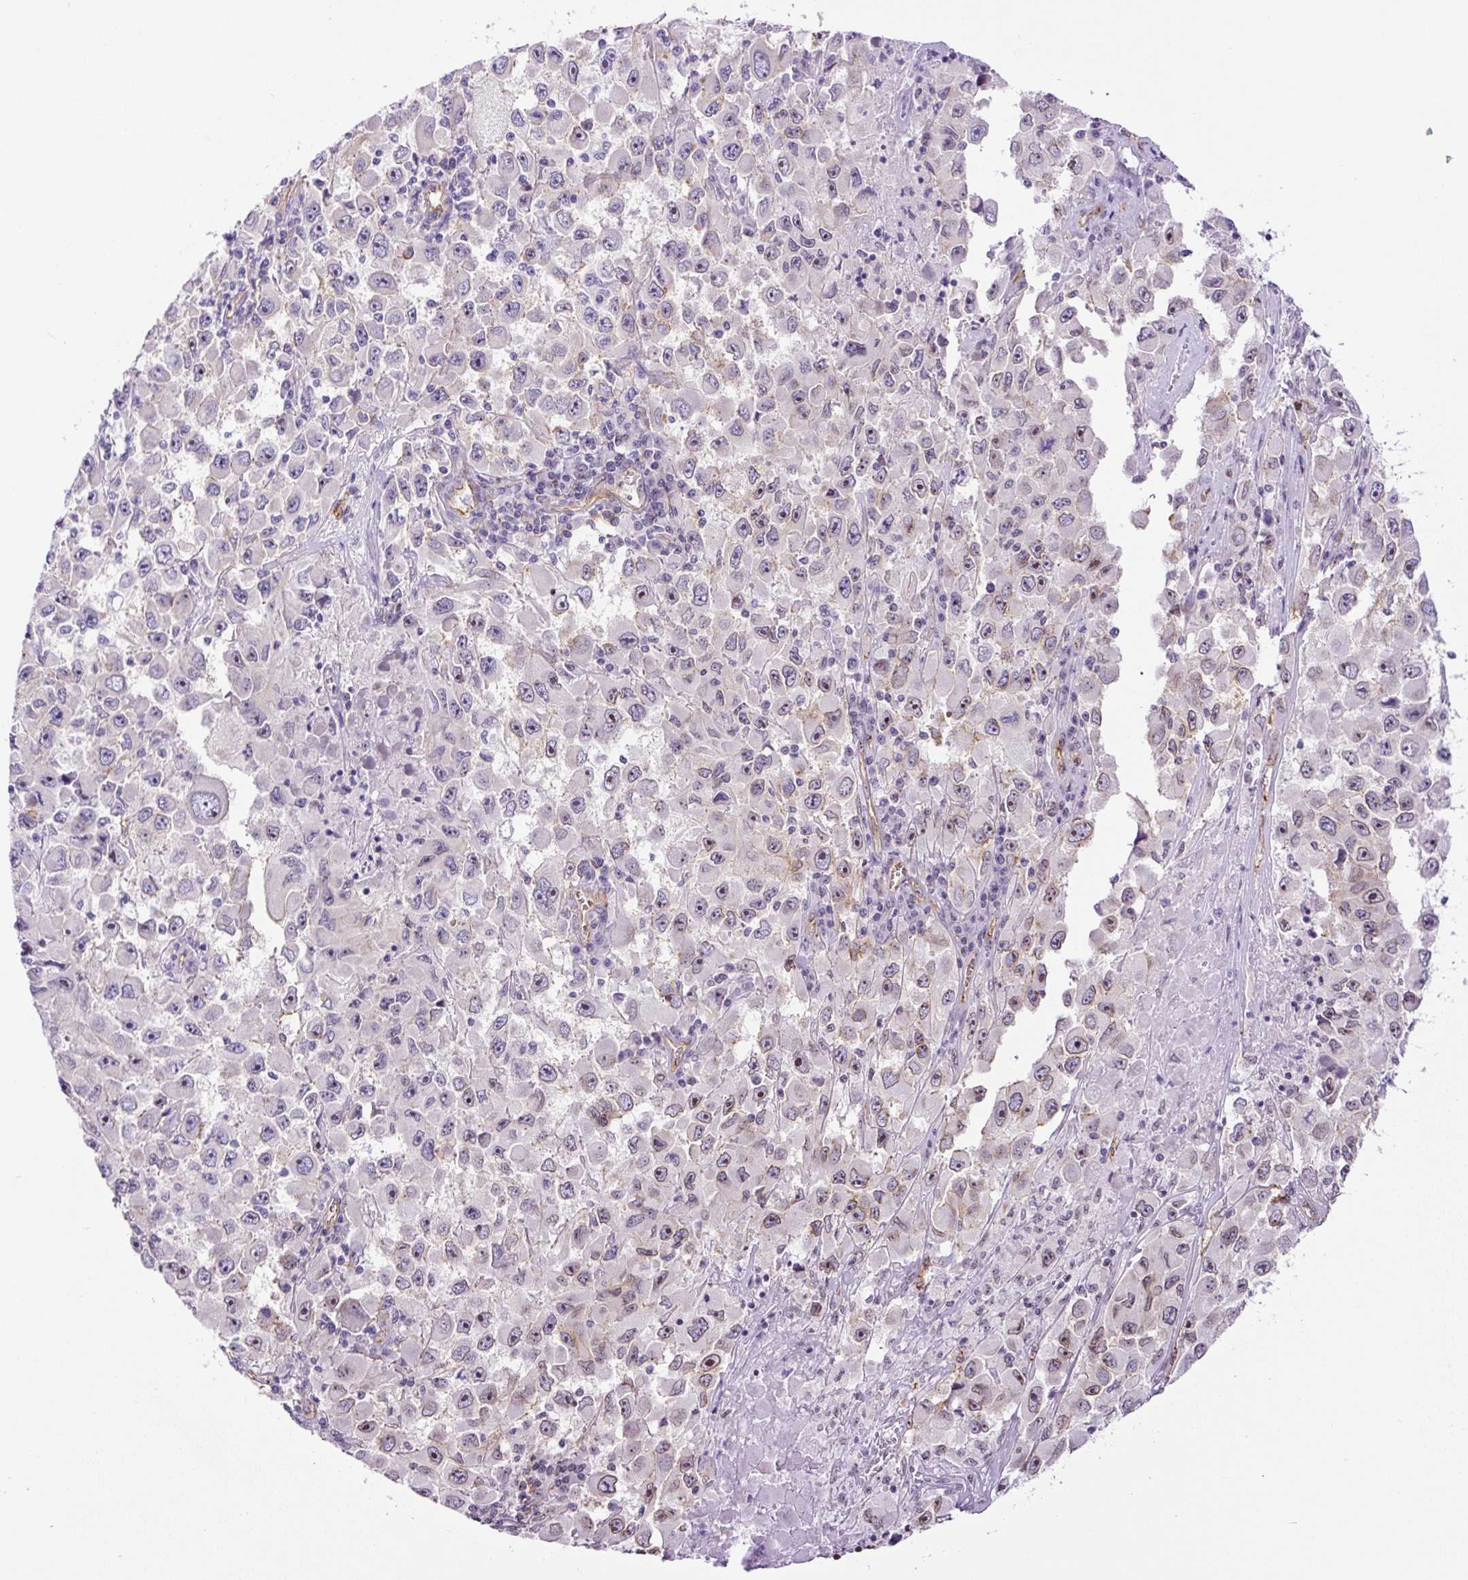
{"staining": {"intensity": "negative", "quantity": "none", "location": "none"}, "tissue": "melanoma", "cell_type": "Tumor cells", "image_type": "cancer", "snomed": [{"axis": "morphology", "description": "Malignant melanoma, Metastatic site"}, {"axis": "topography", "description": "Lymph node"}], "caption": "Malignant melanoma (metastatic site) was stained to show a protein in brown. There is no significant expression in tumor cells. The staining is performed using DAB brown chromogen with nuclei counter-stained in using hematoxylin.", "gene": "MYO5C", "patient": {"sex": "female", "age": 67}}